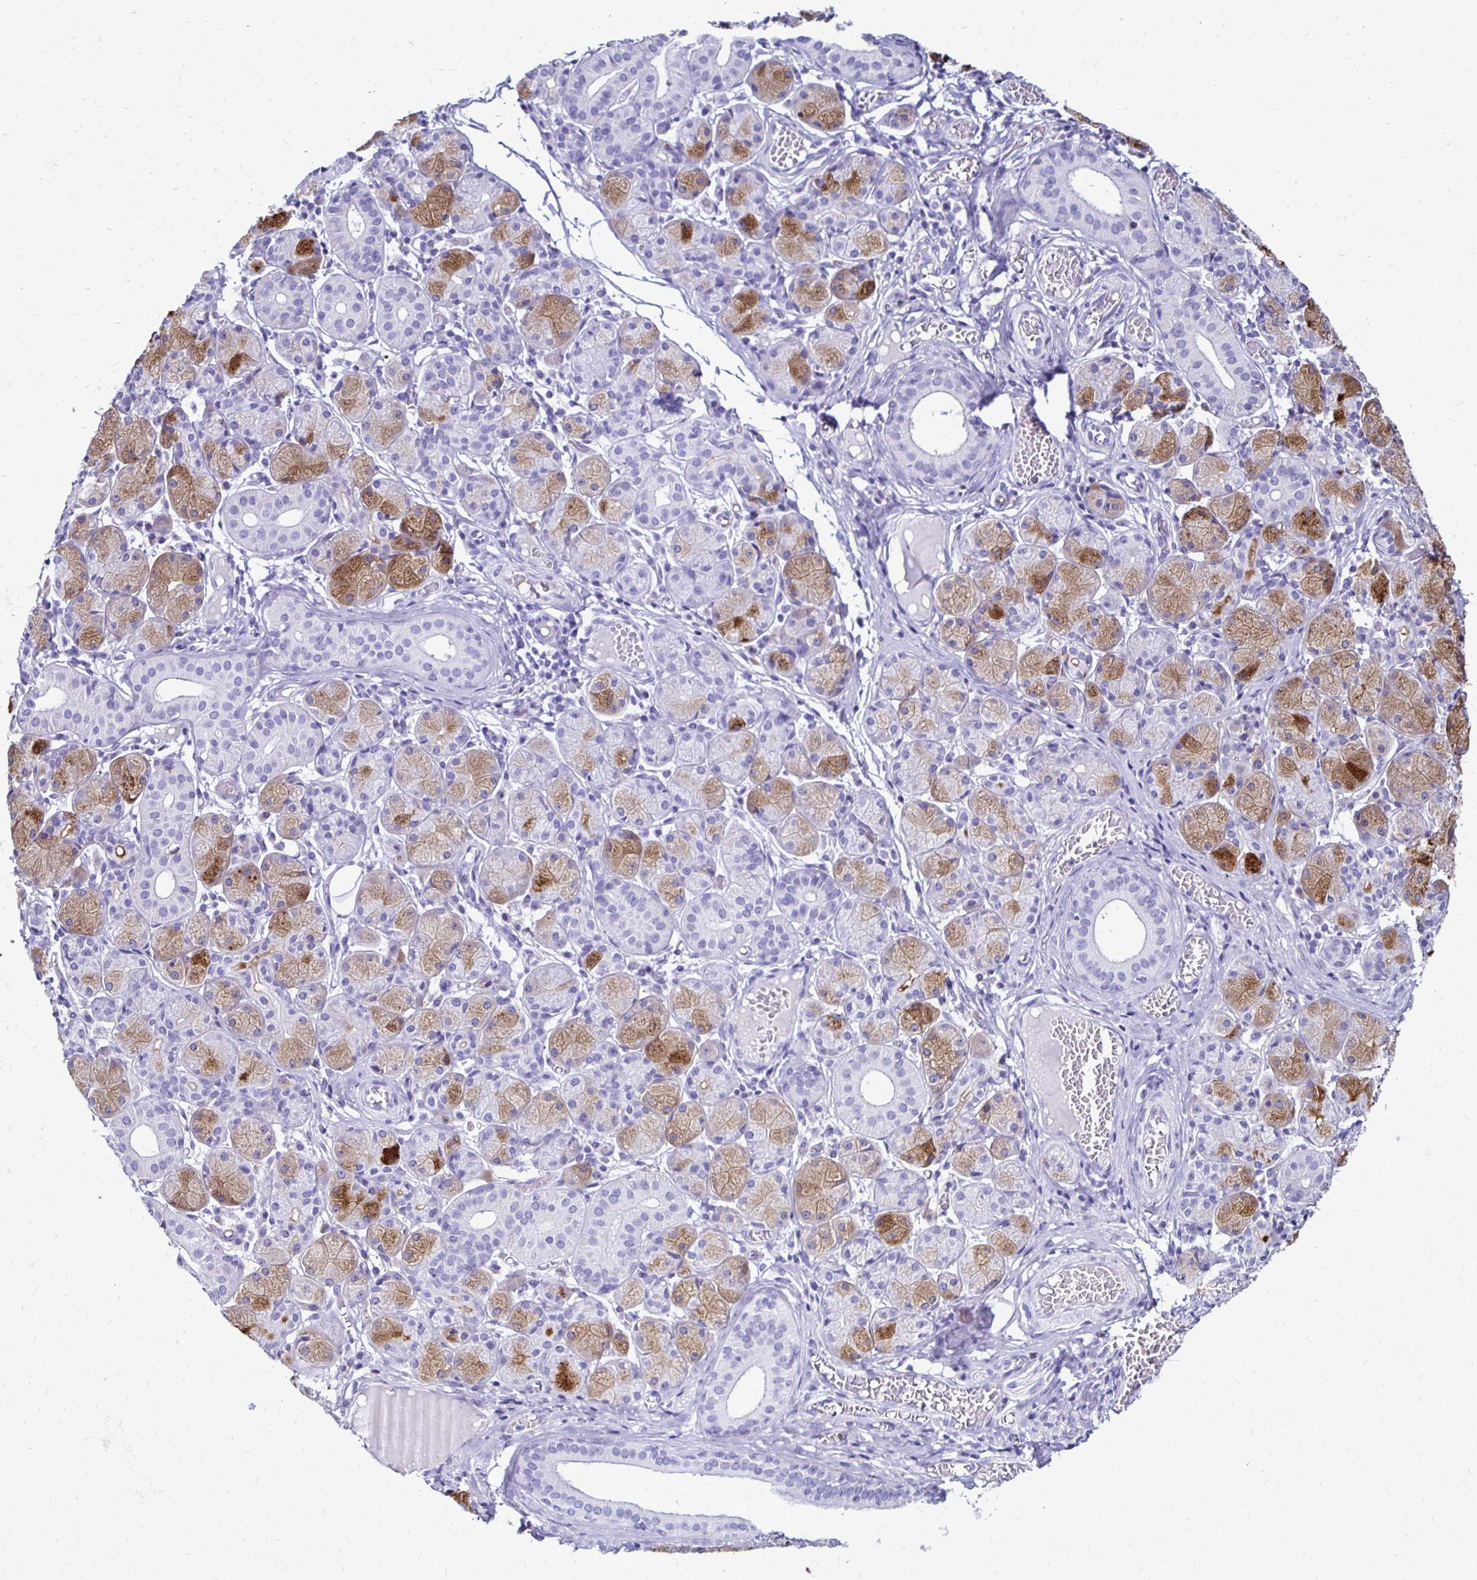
{"staining": {"intensity": "moderate", "quantity": "25%-75%", "location": "cytoplasmic/membranous"}, "tissue": "salivary gland", "cell_type": "Glandular cells", "image_type": "normal", "snomed": [{"axis": "morphology", "description": "Normal tissue, NOS"}, {"axis": "topography", "description": "Salivary gland"}], "caption": "Moderate cytoplasmic/membranous positivity for a protein is seen in approximately 25%-75% of glandular cells of benign salivary gland using immunohistochemistry (IHC).", "gene": "CST5", "patient": {"sex": "female", "age": 24}}